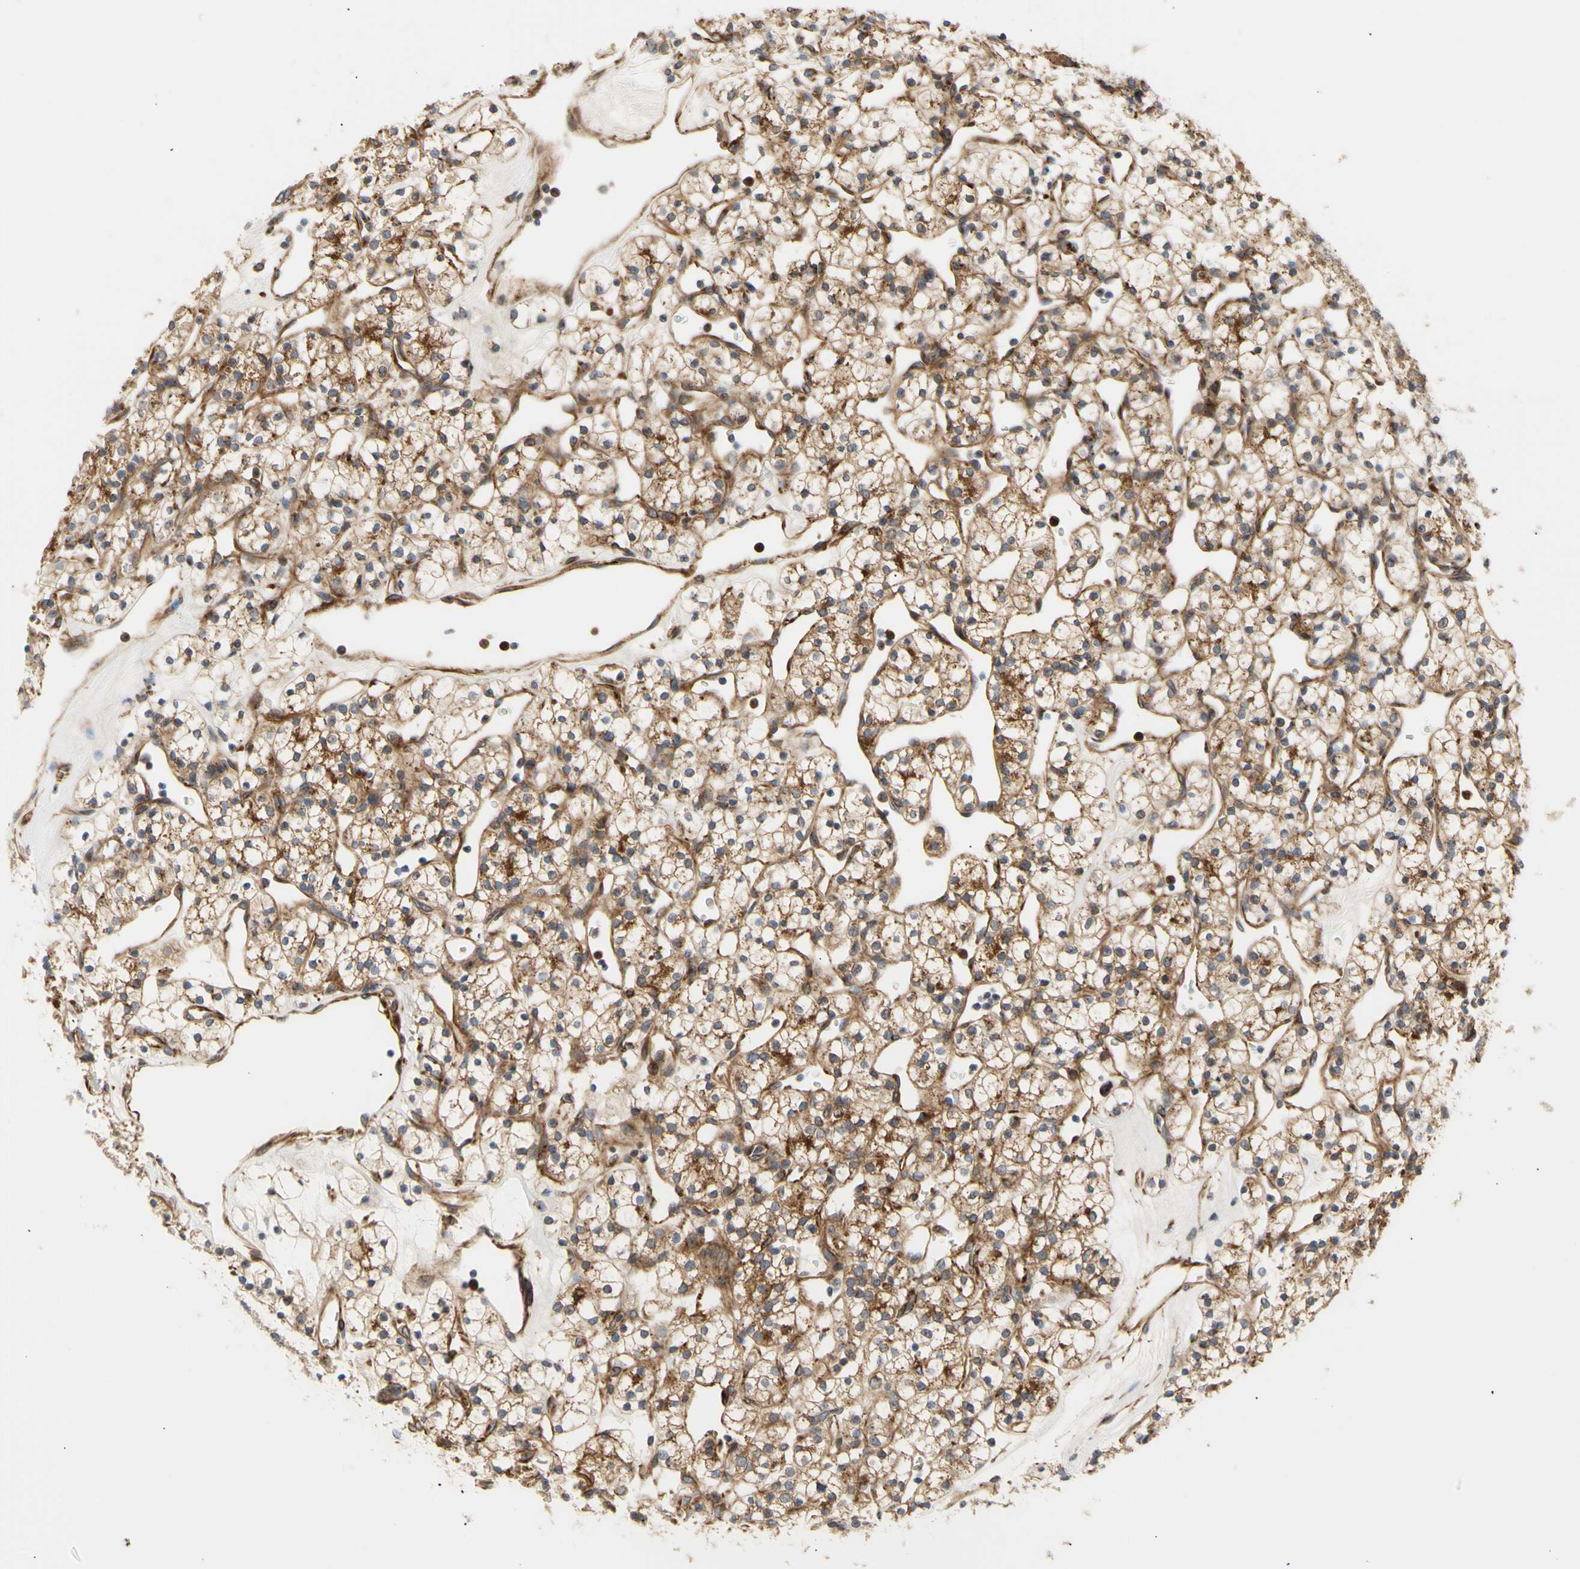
{"staining": {"intensity": "moderate", "quantity": "25%-75%", "location": "cytoplasmic/membranous"}, "tissue": "renal cancer", "cell_type": "Tumor cells", "image_type": "cancer", "snomed": [{"axis": "morphology", "description": "Adenocarcinoma, NOS"}, {"axis": "topography", "description": "Kidney"}], "caption": "Renal adenocarcinoma was stained to show a protein in brown. There is medium levels of moderate cytoplasmic/membranous expression in about 25%-75% of tumor cells. The staining was performed using DAB (3,3'-diaminobenzidine) to visualize the protein expression in brown, while the nuclei were stained in blue with hematoxylin (Magnification: 20x).", "gene": "TUBG2", "patient": {"sex": "female", "age": 60}}